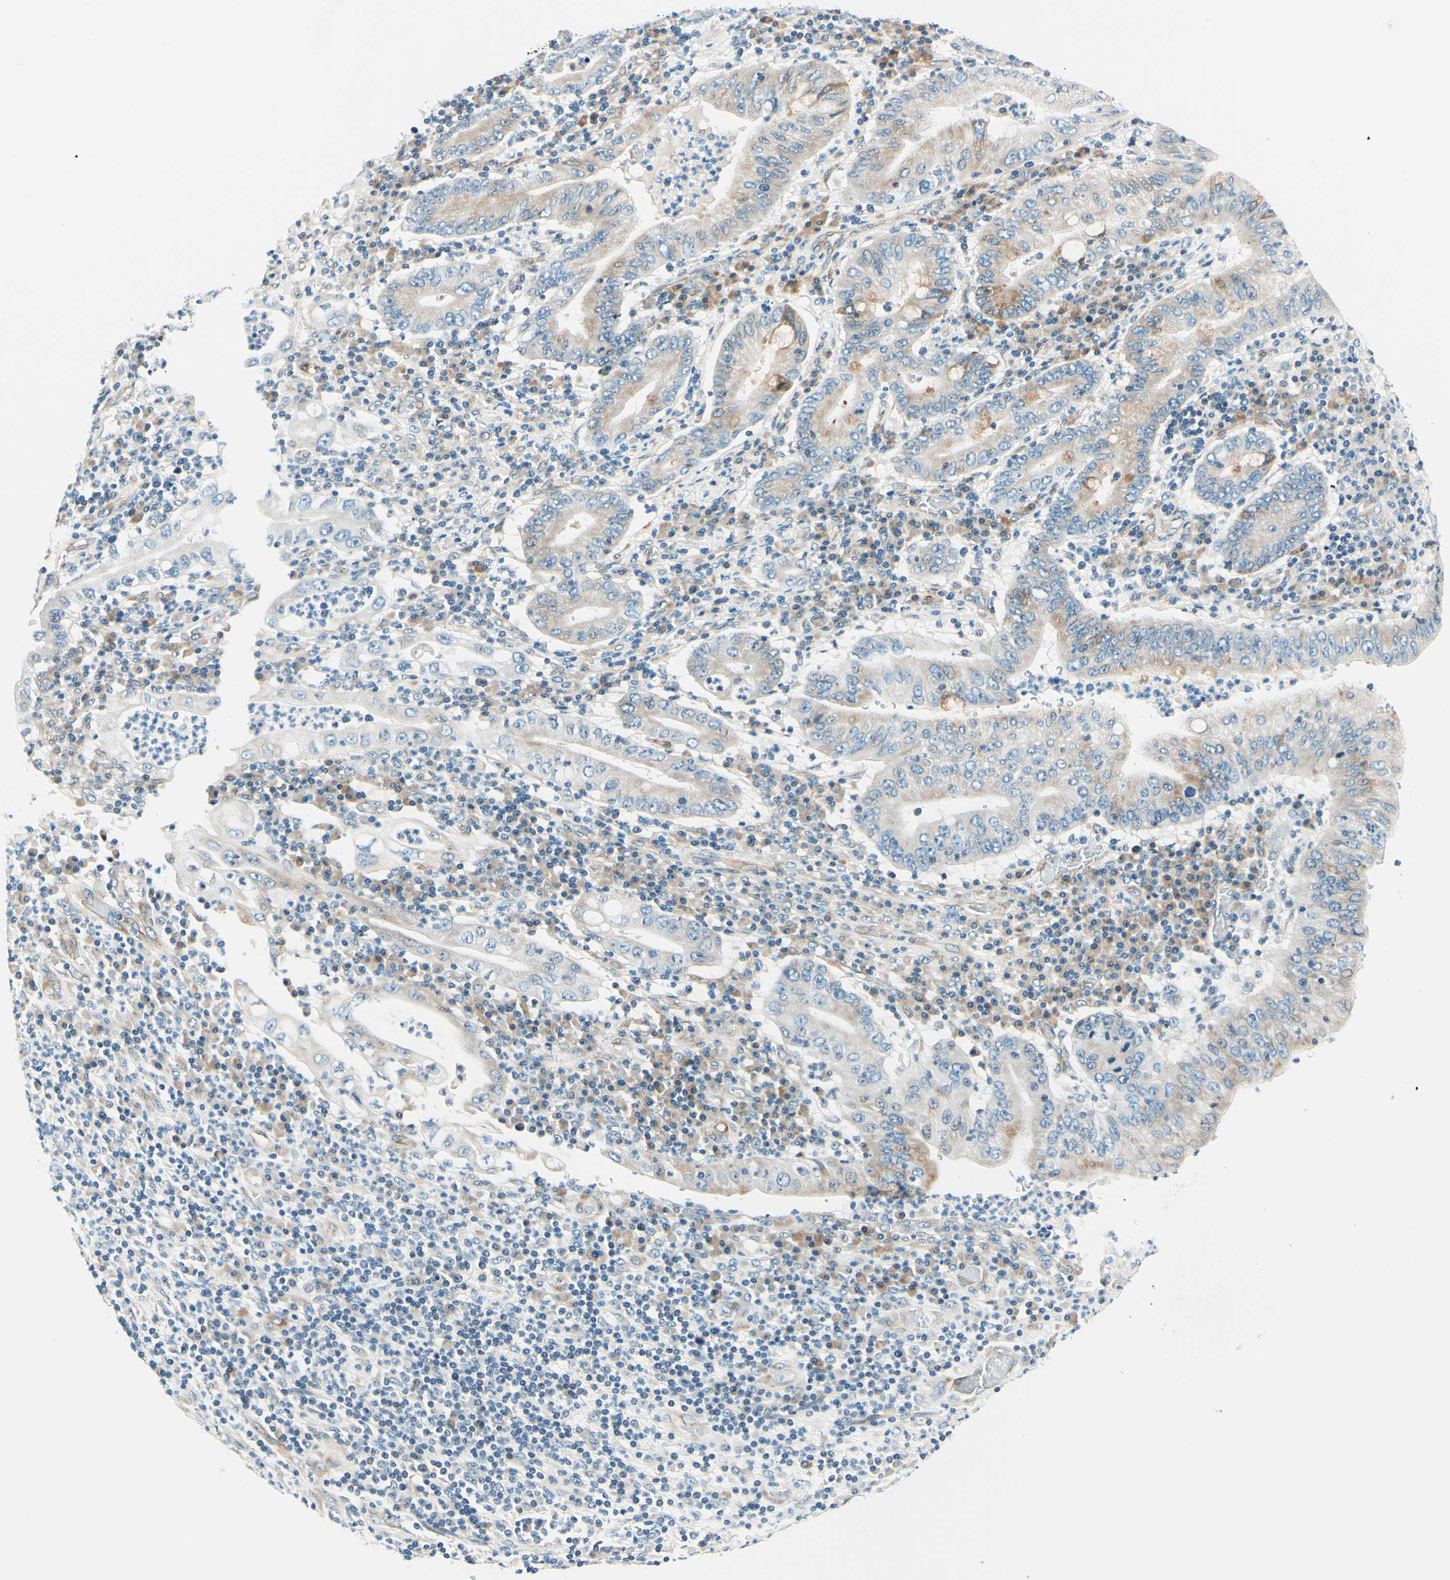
{"staining": {"intensity": "weak", "quantity": "25%-75%", "location": "cytoplasmic/membranous"}, "tissue": "stomach cancer", "cell_type": "Tumor cells", "image_type": "cancer", "snomed": [{"axis": "morphology", "description": "Normal tissue, NOS"}, {"axis": "morphology", "description": "Adenocarcinoma, NOS"}, {"axis": "topography", "description": "Esophagus"}, {"axis": "topography", "description": "Stomach, upper"}, {"axis": "topography", "description": "Peripheral nerve tissue"}], "caption": "Human stomach cancer (adenocarcinoma) stained with a protein marker demonstrates weak staining in tumor cells.", "gene": "TAOK2", "patient": {"sex": "male", "age": 62}}